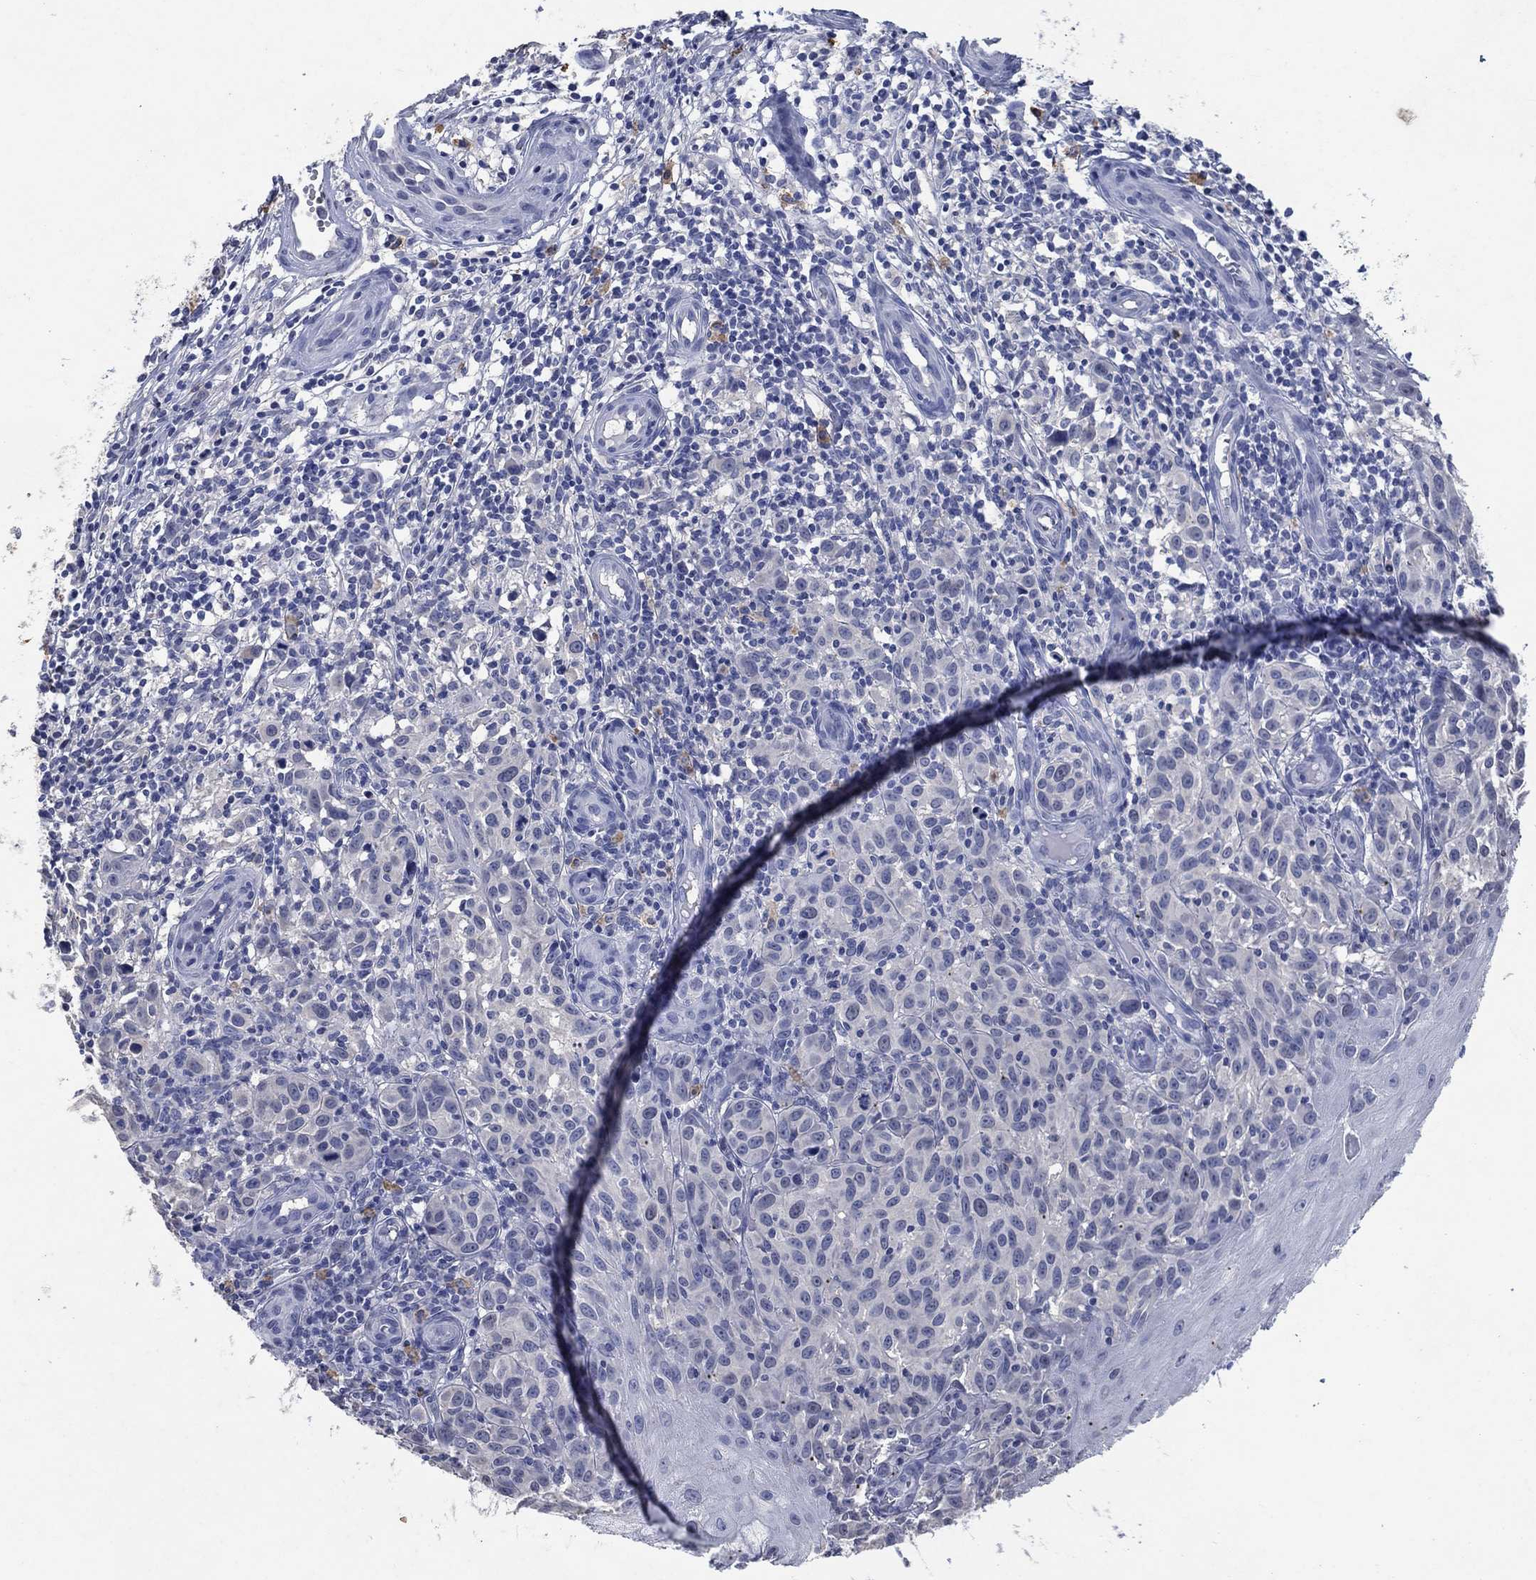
{"staining": {"intensity": "negative", "quantity": "none", "location": "none"}, "tissue": "melanoma", "cell_type": "Tumor cells", "image_type": "cancer", "snomed": [{"axis": "morphology", "description": "Malignant melanoma, NOS"}, {"axis": "topography", "description": "Skin"}], "caption": "Malignant melanoma was stained to show a protein in brown. There is no significant staining in tumor cells.", "gene": "FSCN2", "patient": {"sex": "female", "age": 53}}